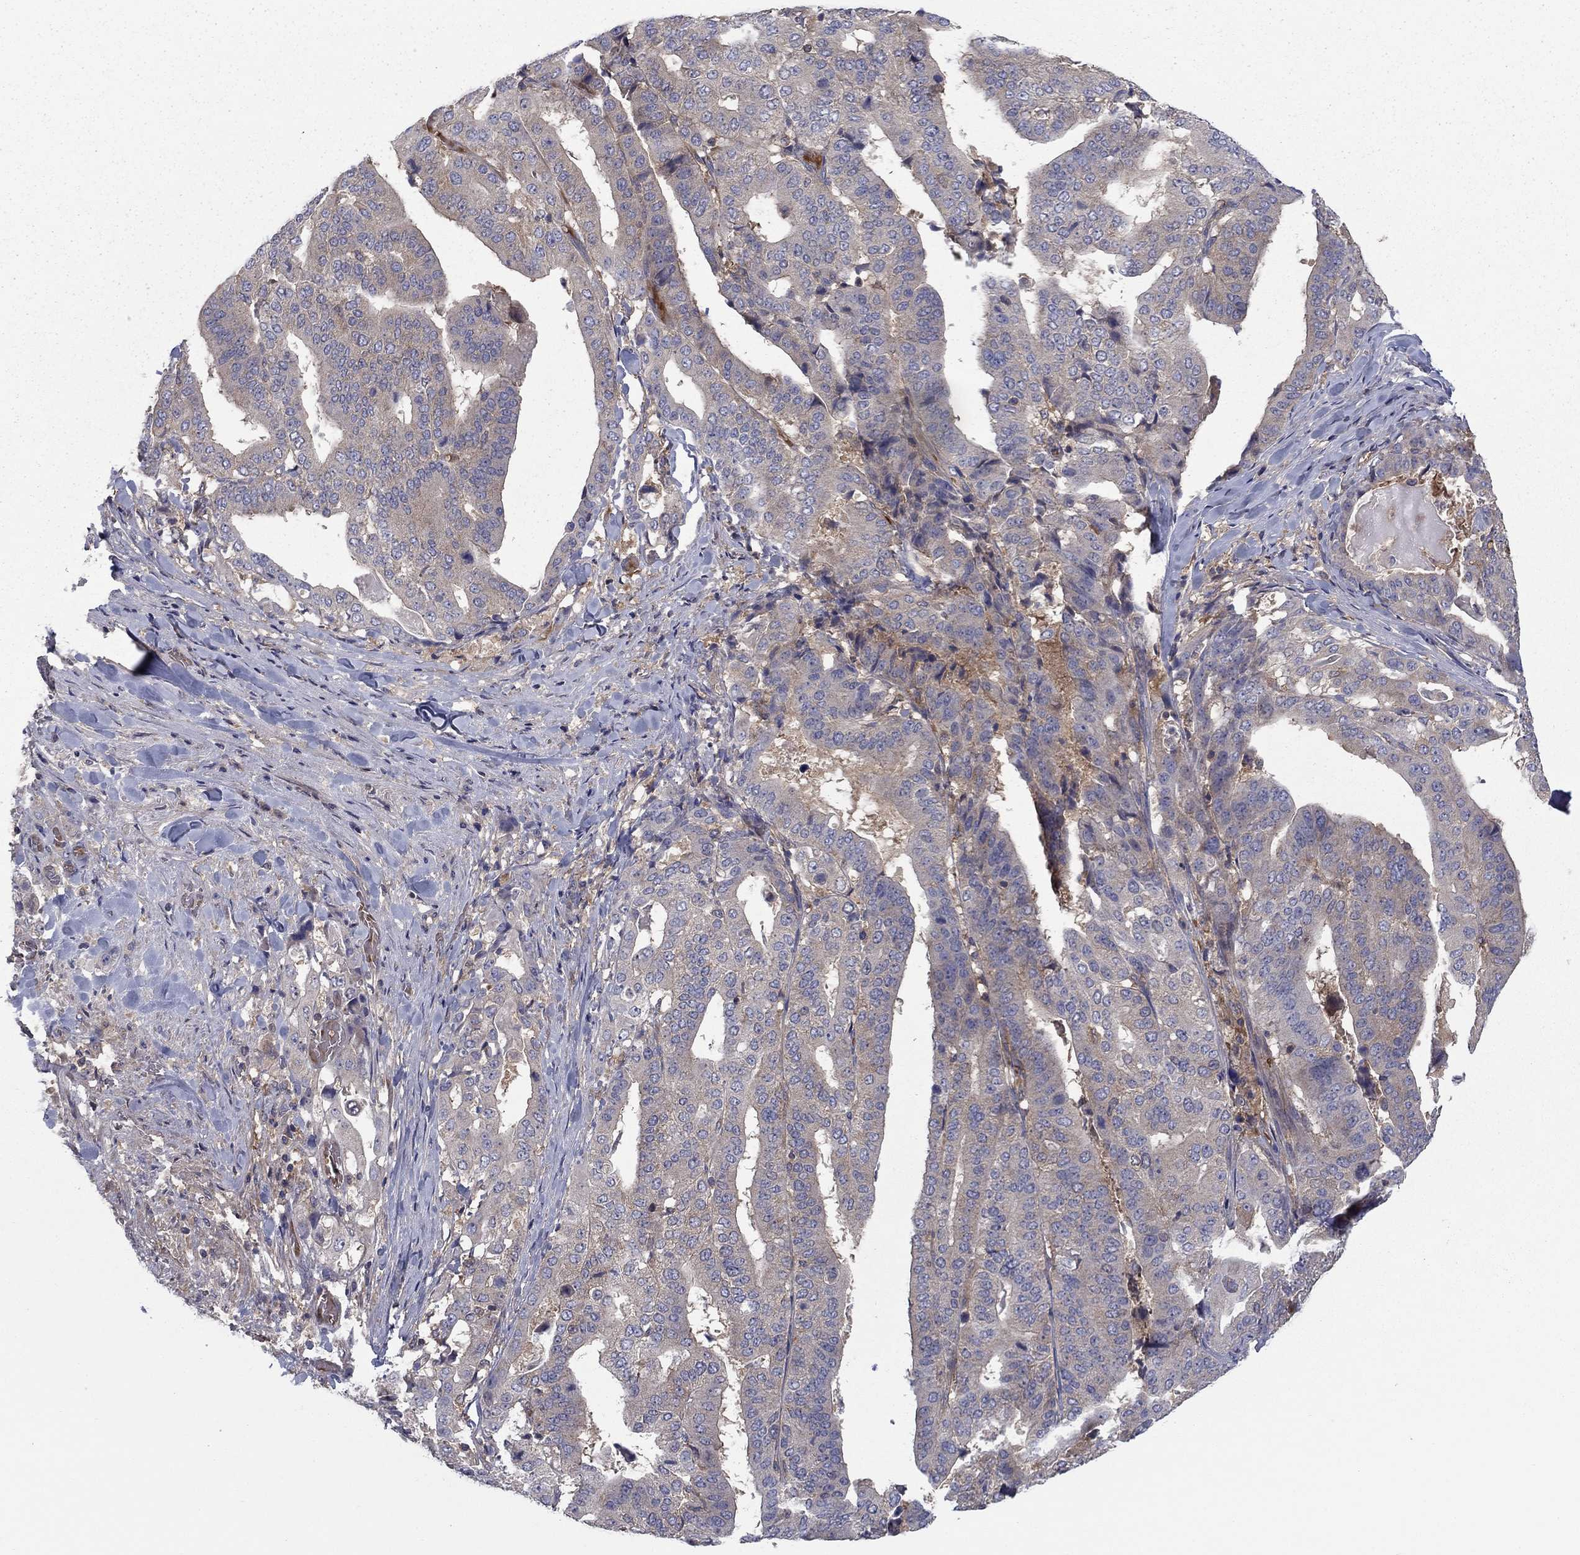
{"staining": {"intensity": "negative", "quantity": "none", "location": "none"}, "tissue": "stomach cancer", "cell_type": "Tumor cells", "image_type": "cancer", "snomed": [{"axis": "morphology", "description": "Adenocarcinoma, NOS"}, {"axis": "topography", "description": "Stomach"}], "caption": "Tumor cells show no significant staining in stomach cancer.", "gene": "RNF123", "patient": {"sex": "male", "age": 48}}